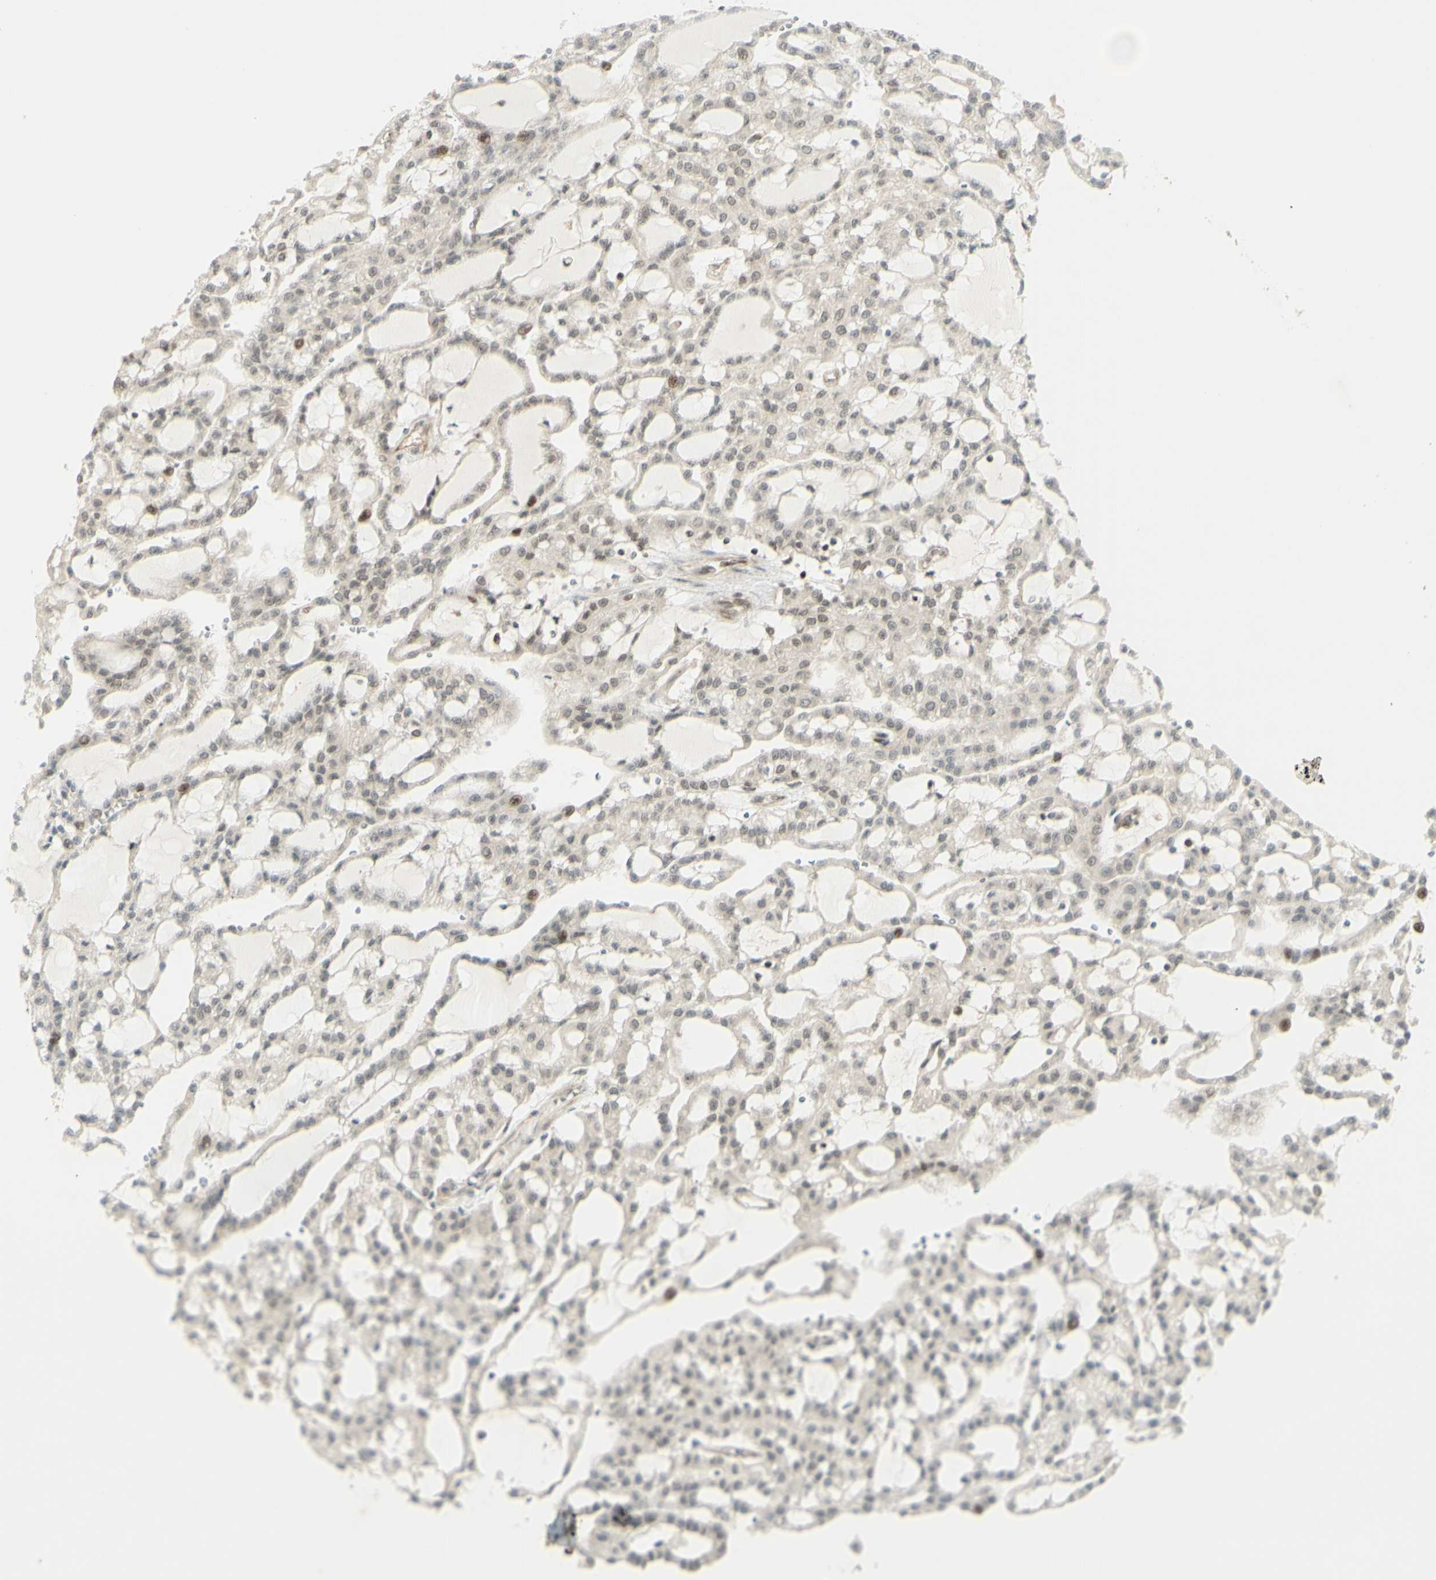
{"staining": {"intensity": "weak", "quantity": "25%-75%", "location": "nuclear"}, "tissue": "renal cancer", "cell_type": "Tumor cells", "image_type": "cancer", "snomed": [{"axis": "morphology", "description": "Adenocarcinoma, NOS"}, {"axis": "topography", "description": "Kidney"}], "caption": "Protein expression analysis of renal cancer (adenocarcinoma) displays weak nuclear expression in about 25%-75% of tumor cells.", "gene": "ZMYM6", "patient": {"sex": "male", "age": 63}}